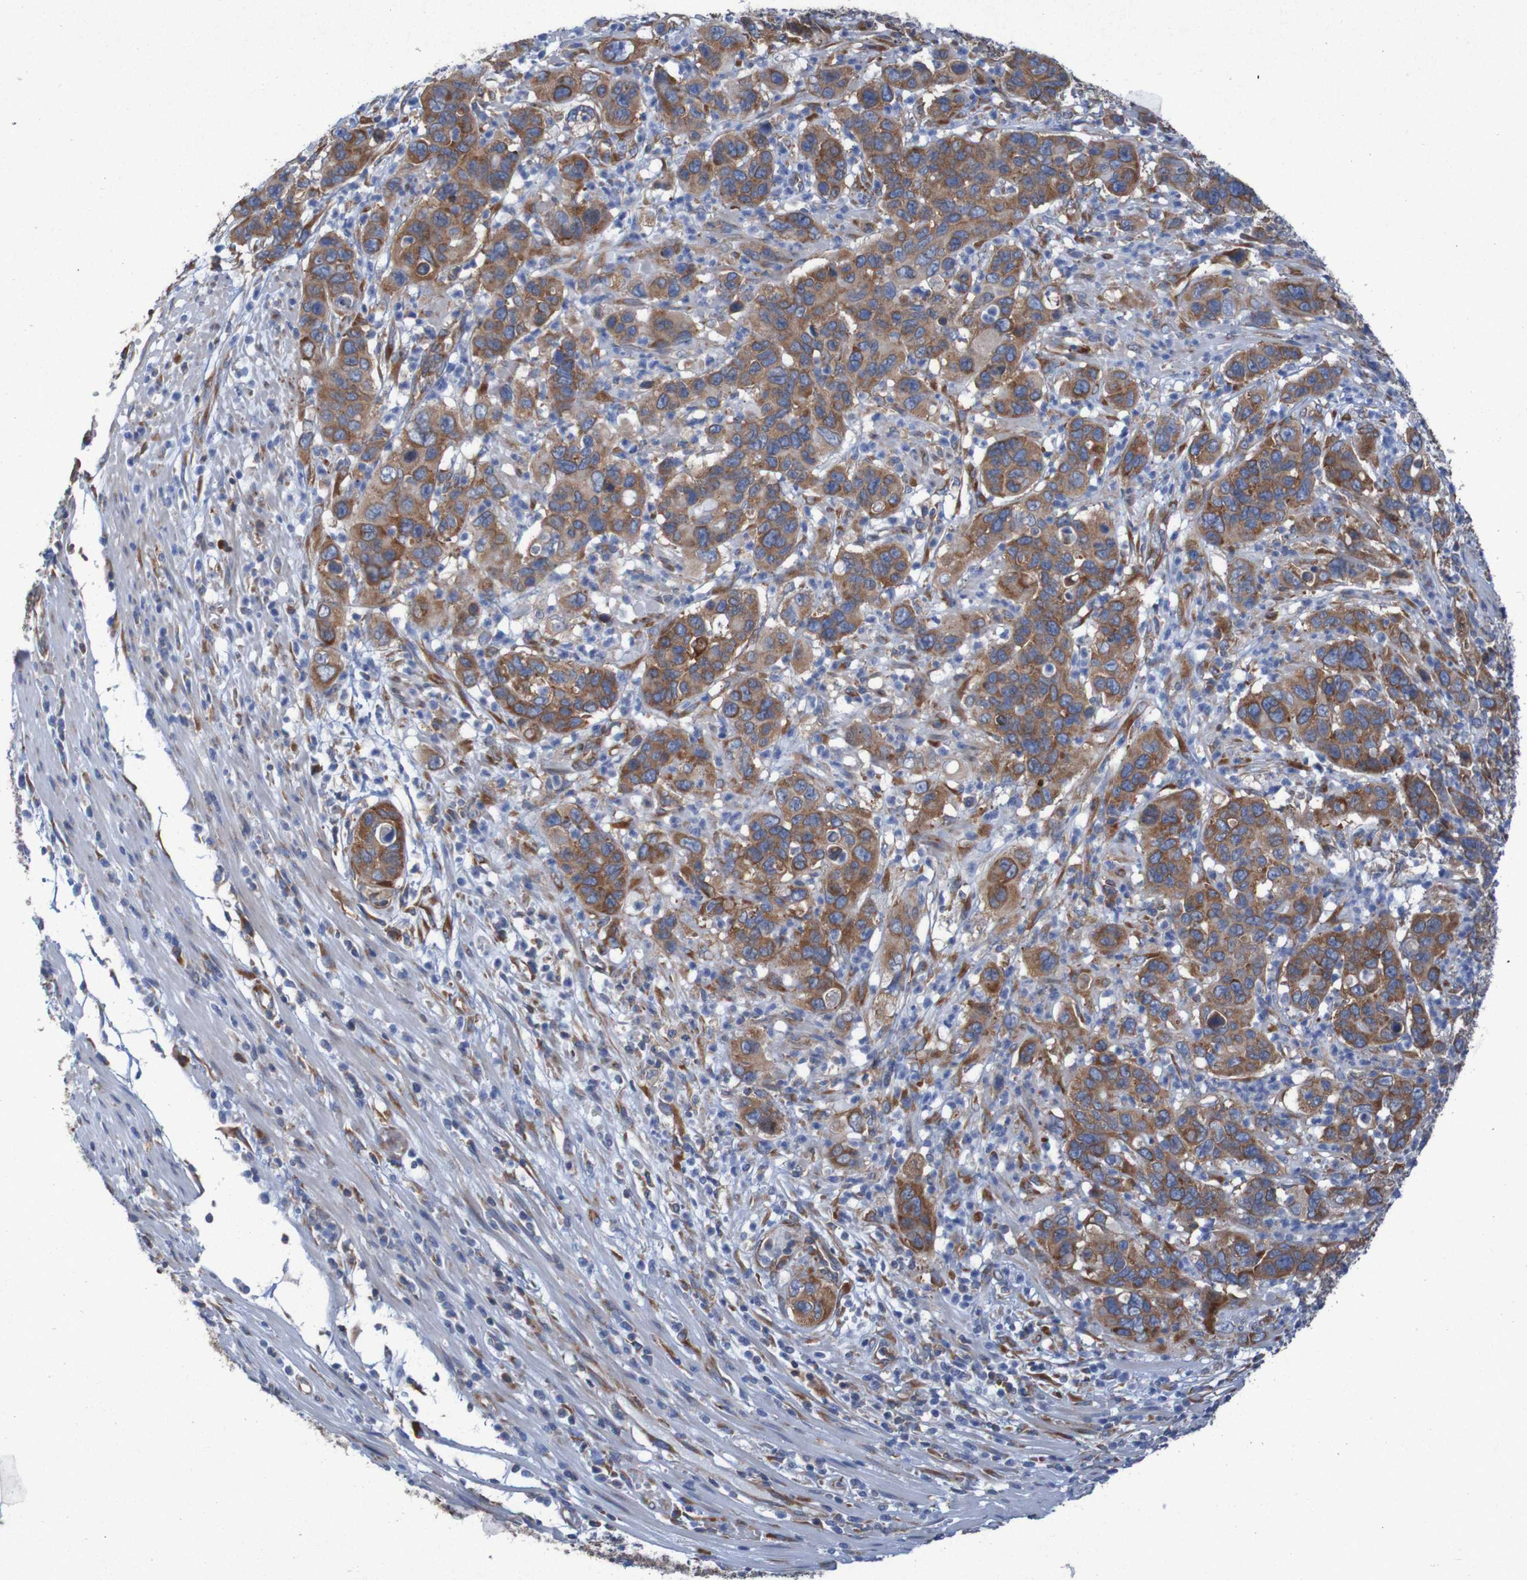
{"staining": {"intensity": "strong", "quantity": ">75%", "location": "cytoplasmic/membranous"}, "tissue": "pancreatic cancer", "cell_type": "Tumor cells", "image_type": "cancer", "snomed": [{"axis": "morphology", "description": "Adenocarcinoma, NOS"}, {"axis": "topography", "description": "Pancreas"}], "caption": "Protein analysis of pancreatic cancer (adenocarcinoma) tissue reveals strong cytoplasmic/membranous expression in approximately >75% of tumor cells. Immunohistochemistry (ihc) stains the protein of interest in brown and the nuclei are stained blue.", "gene": "RPL10", "patient": {"sex": "female", "age": 71}}